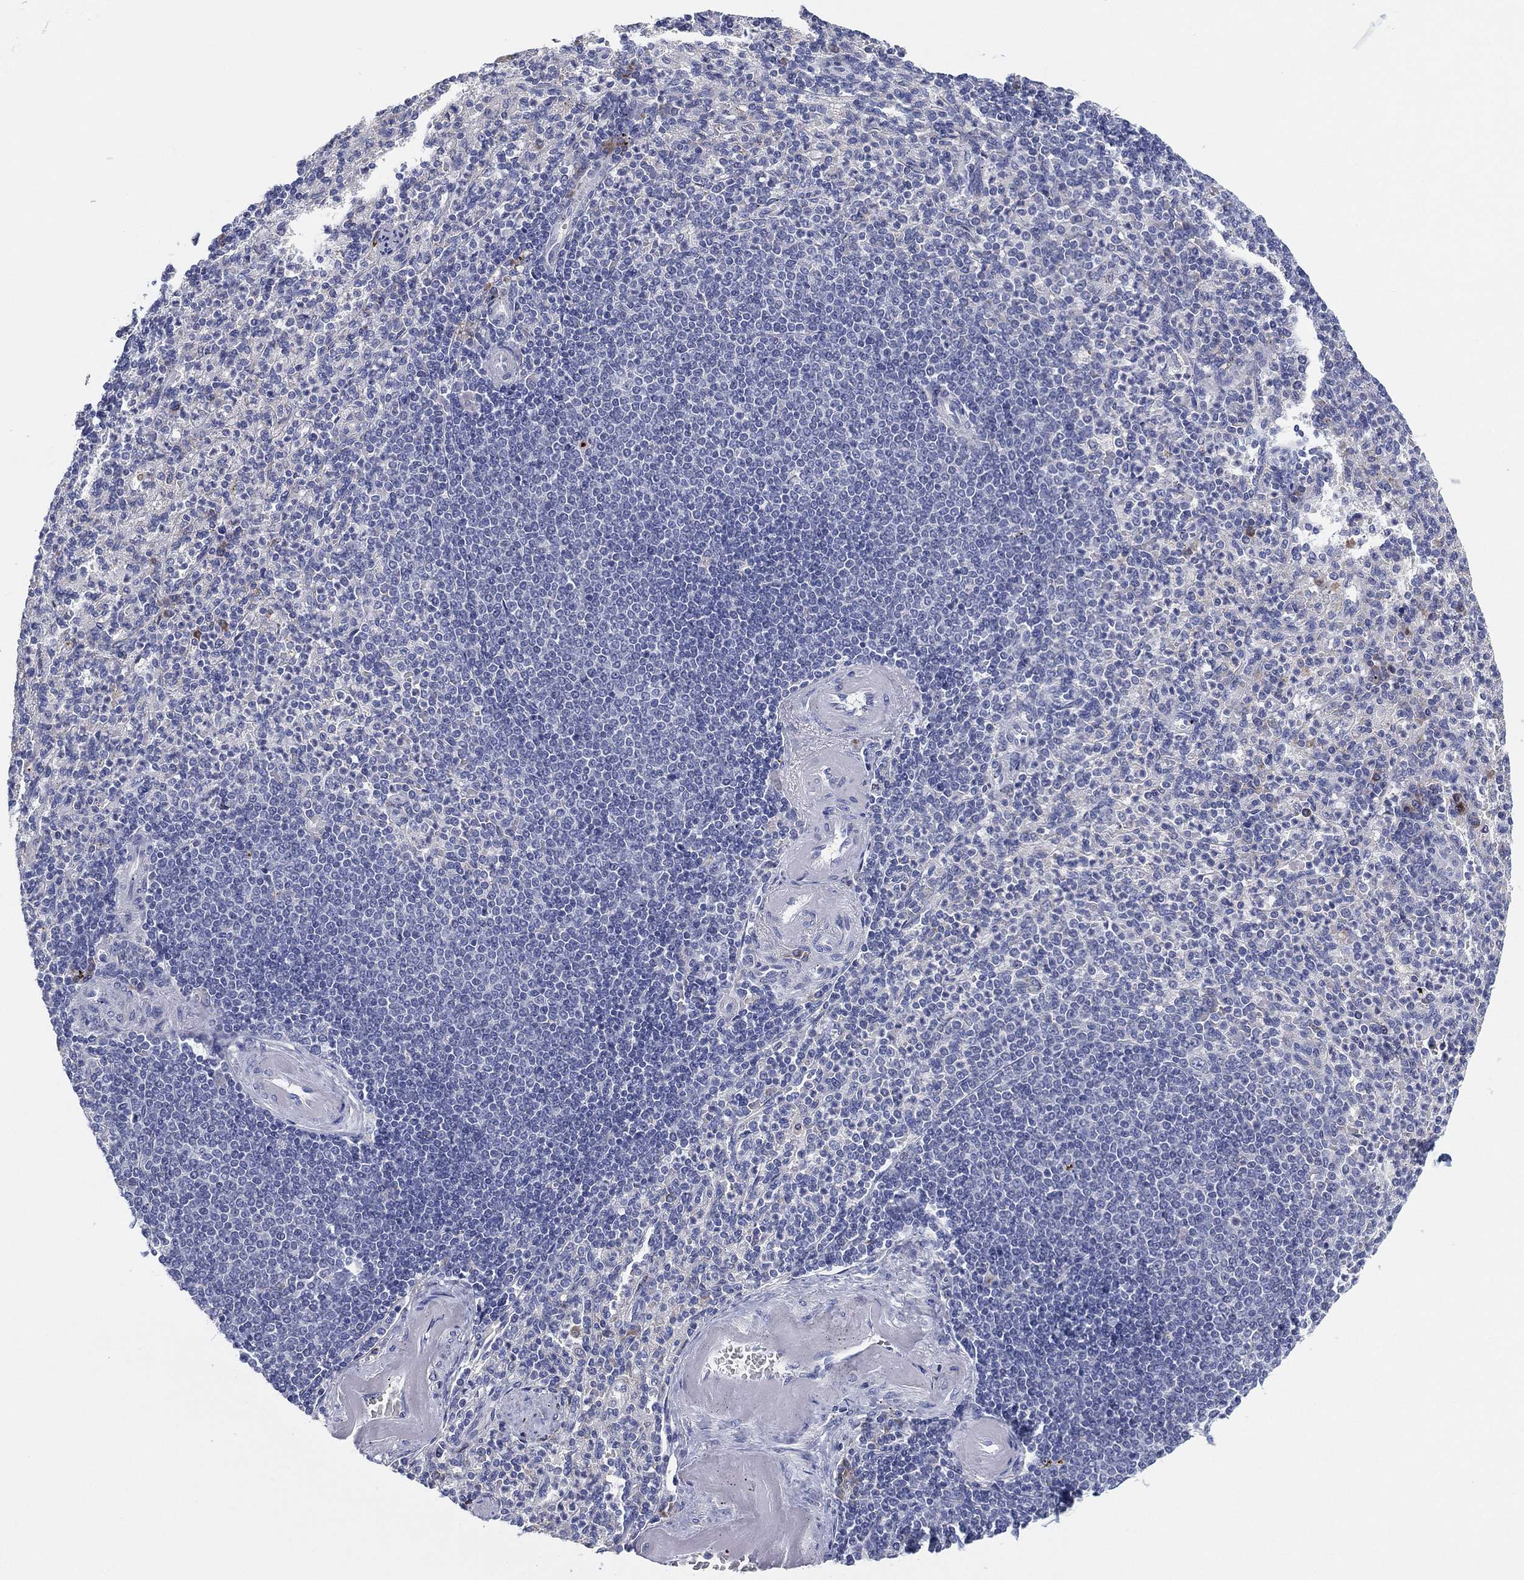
{"staining": {"intensity": "negative", "quantity": "none", "location": "none"}, "tissue": "spleen", "cell_type": "Cells in red pulp", "image_type": "normal", "snomed": [{"axis": "morphology", "description": "Normal tissue, NOS"}, {"axis": "topography", "description": "Spleen"}], "caption": "DAB immunohistochemical staining of unremarkable spleen displays no significant staining in cells in red pulp.", "gene": "TMEM40", "patient": {"sex": "female", "age": 74}}